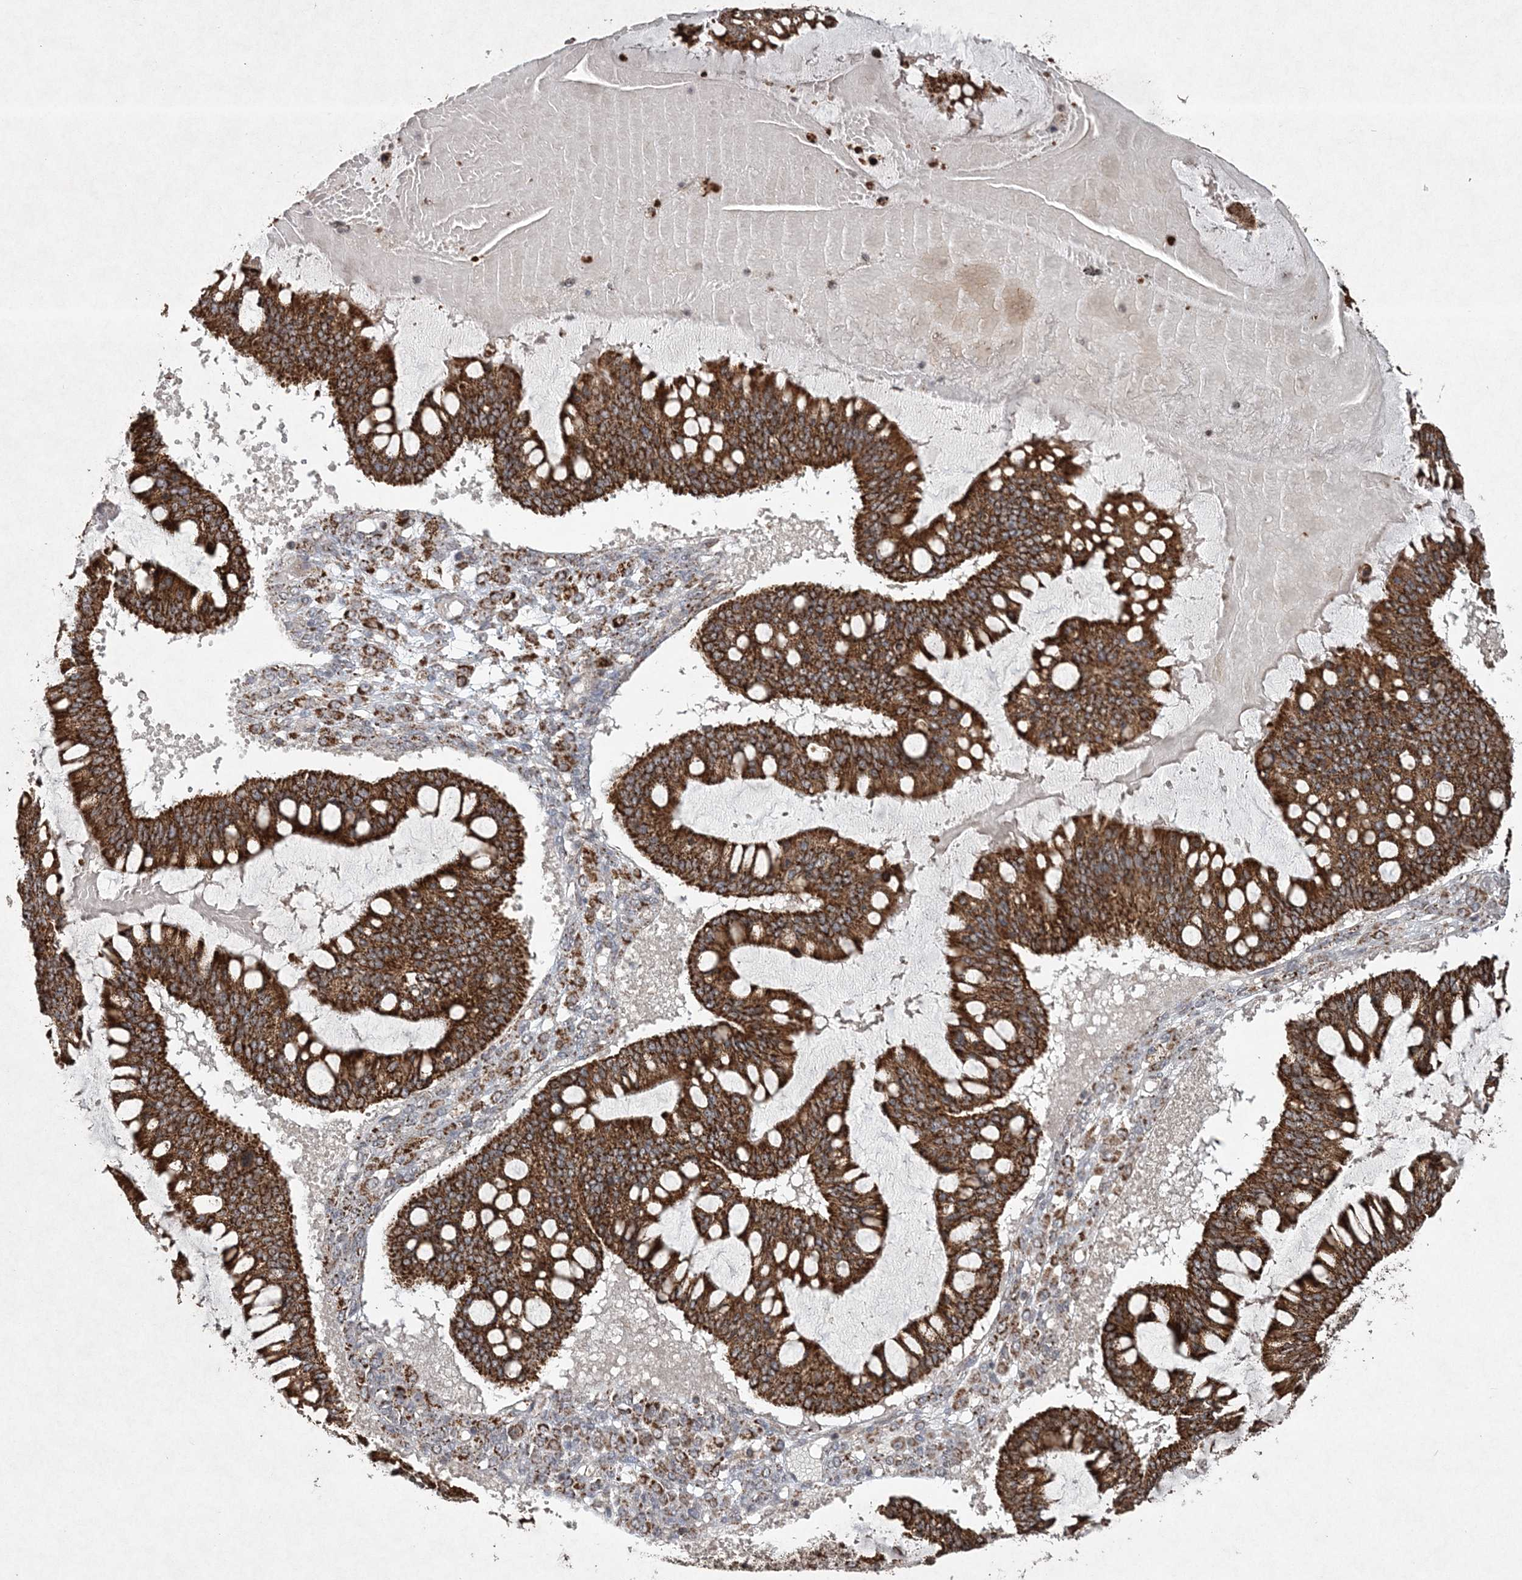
{"staining": {"intensity": "strong", "quantity": ">75%", "location": "cytoplasmic/membranous"}, "tissue": "ovarian cancer", "cell_type": "Tumor cells", "image_type": "cancer", "snomed": [{"axis": "morphology", "description": "Cystadenocarcinoma, mucinous, NOS"}, {"axis": "topography", "description": "Ovary"}], "caption": "Mucinous cystadenocarcinoma (ovarian) stained with immunohistochemistry shows strong cytoplasmic/membranous expression in about >75% of tumor cells.", "gene": "LRPPRC", "patient": {"sex": "female", "age": 73}}